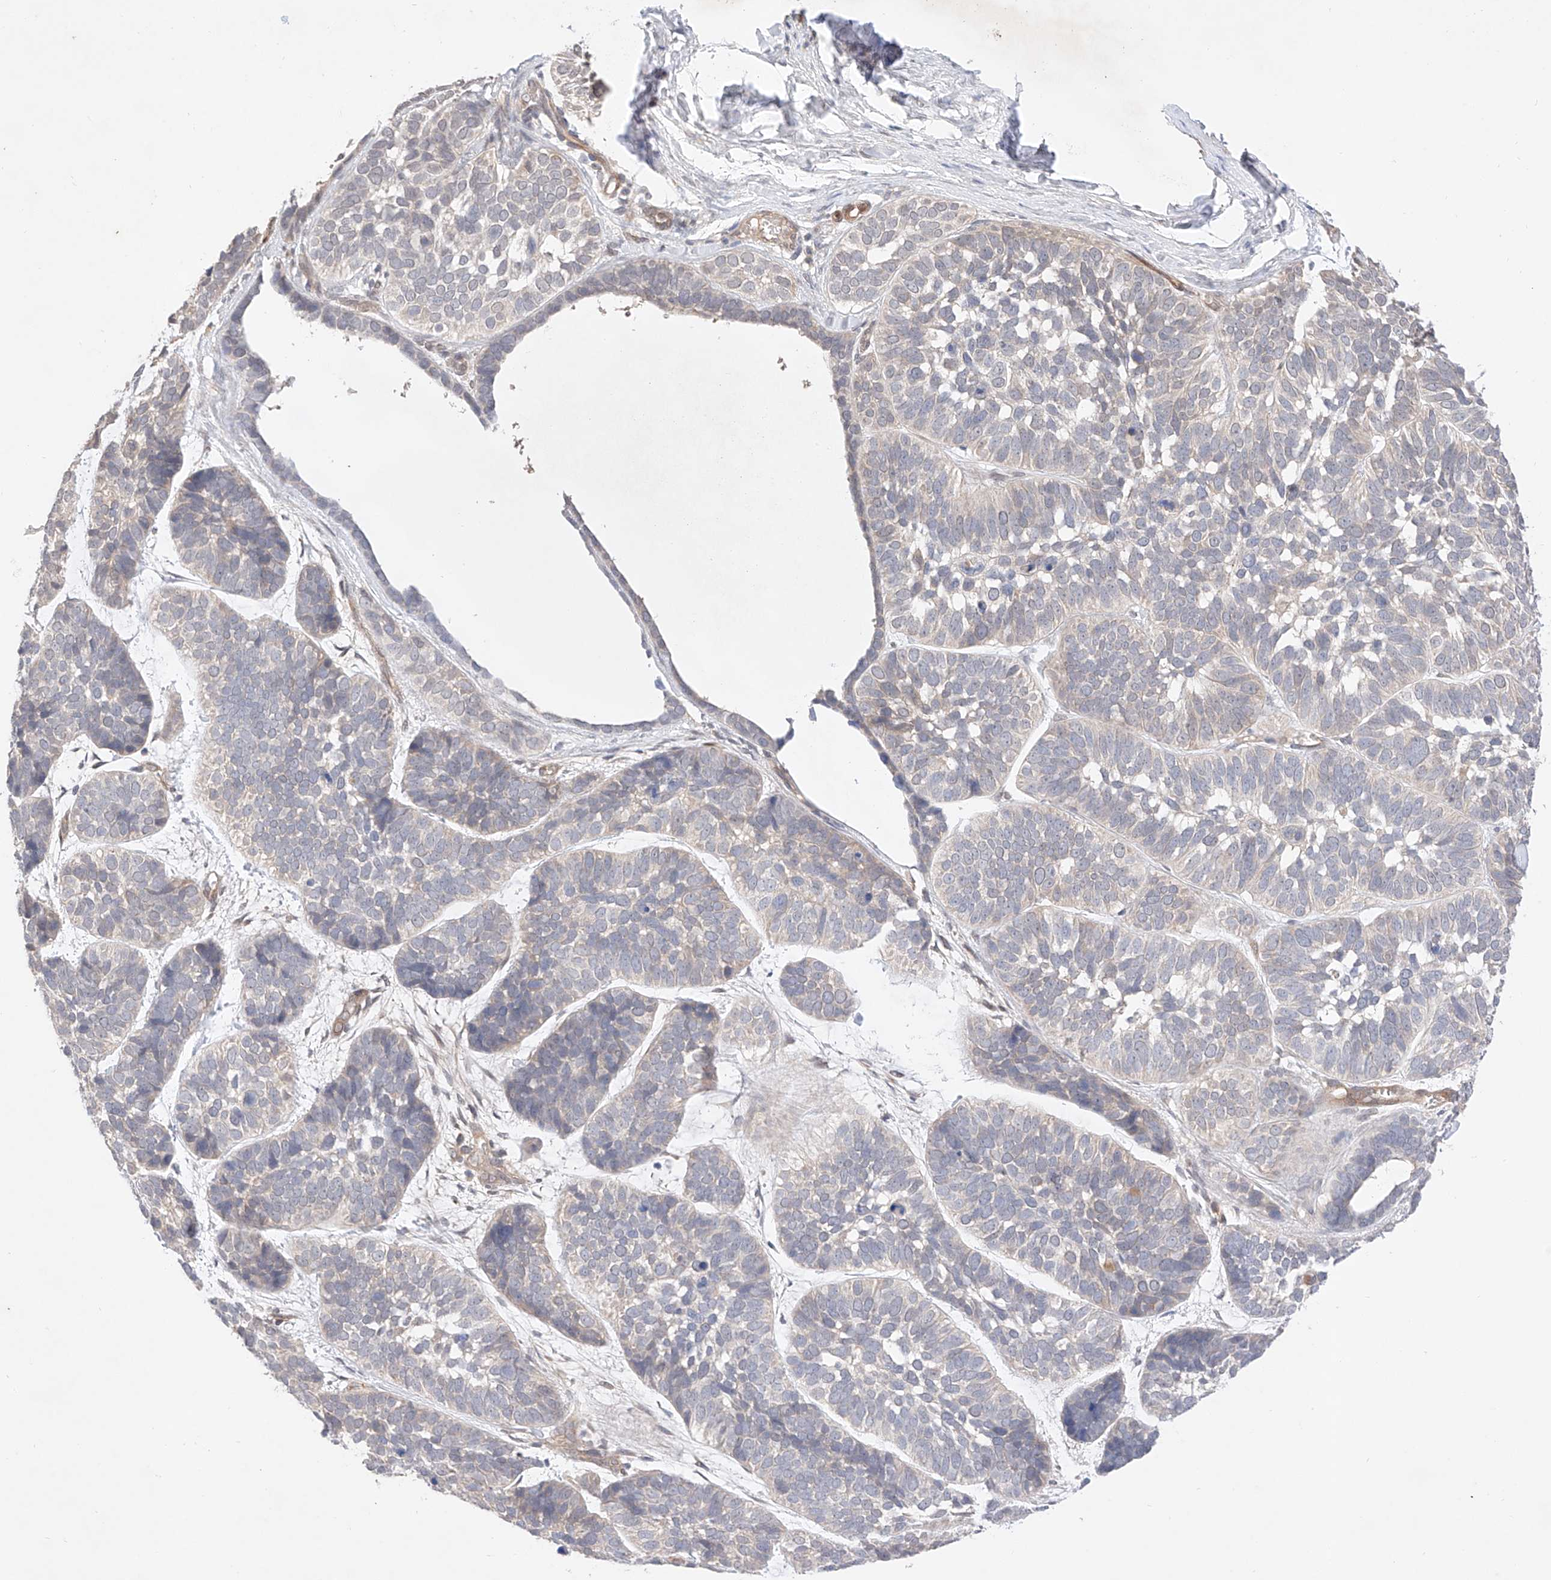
{"staining": {"intensity": "negative", "quantity": "none", "location": "none"}, "tissue": "skin cancer", "cell_type": "Tumor cells", "image_type": "cancer", "snomed": [{"axis": "morphology", "description": "Basal cell carcinoma"}, {"axis": "topography", "description": "Skin"}], "caption": "High magnification brightfield microscopy of basal cell carcinoma (skin) stained with DAB (brown) and counterstained with hematoxylin (blue): tumor cells show no significant staining. (Brightfield microscopy of DAB immunohistochemistry at high magnification).", "gene": "ZNF124", "patient": {"sex": "male", "age": 62}}